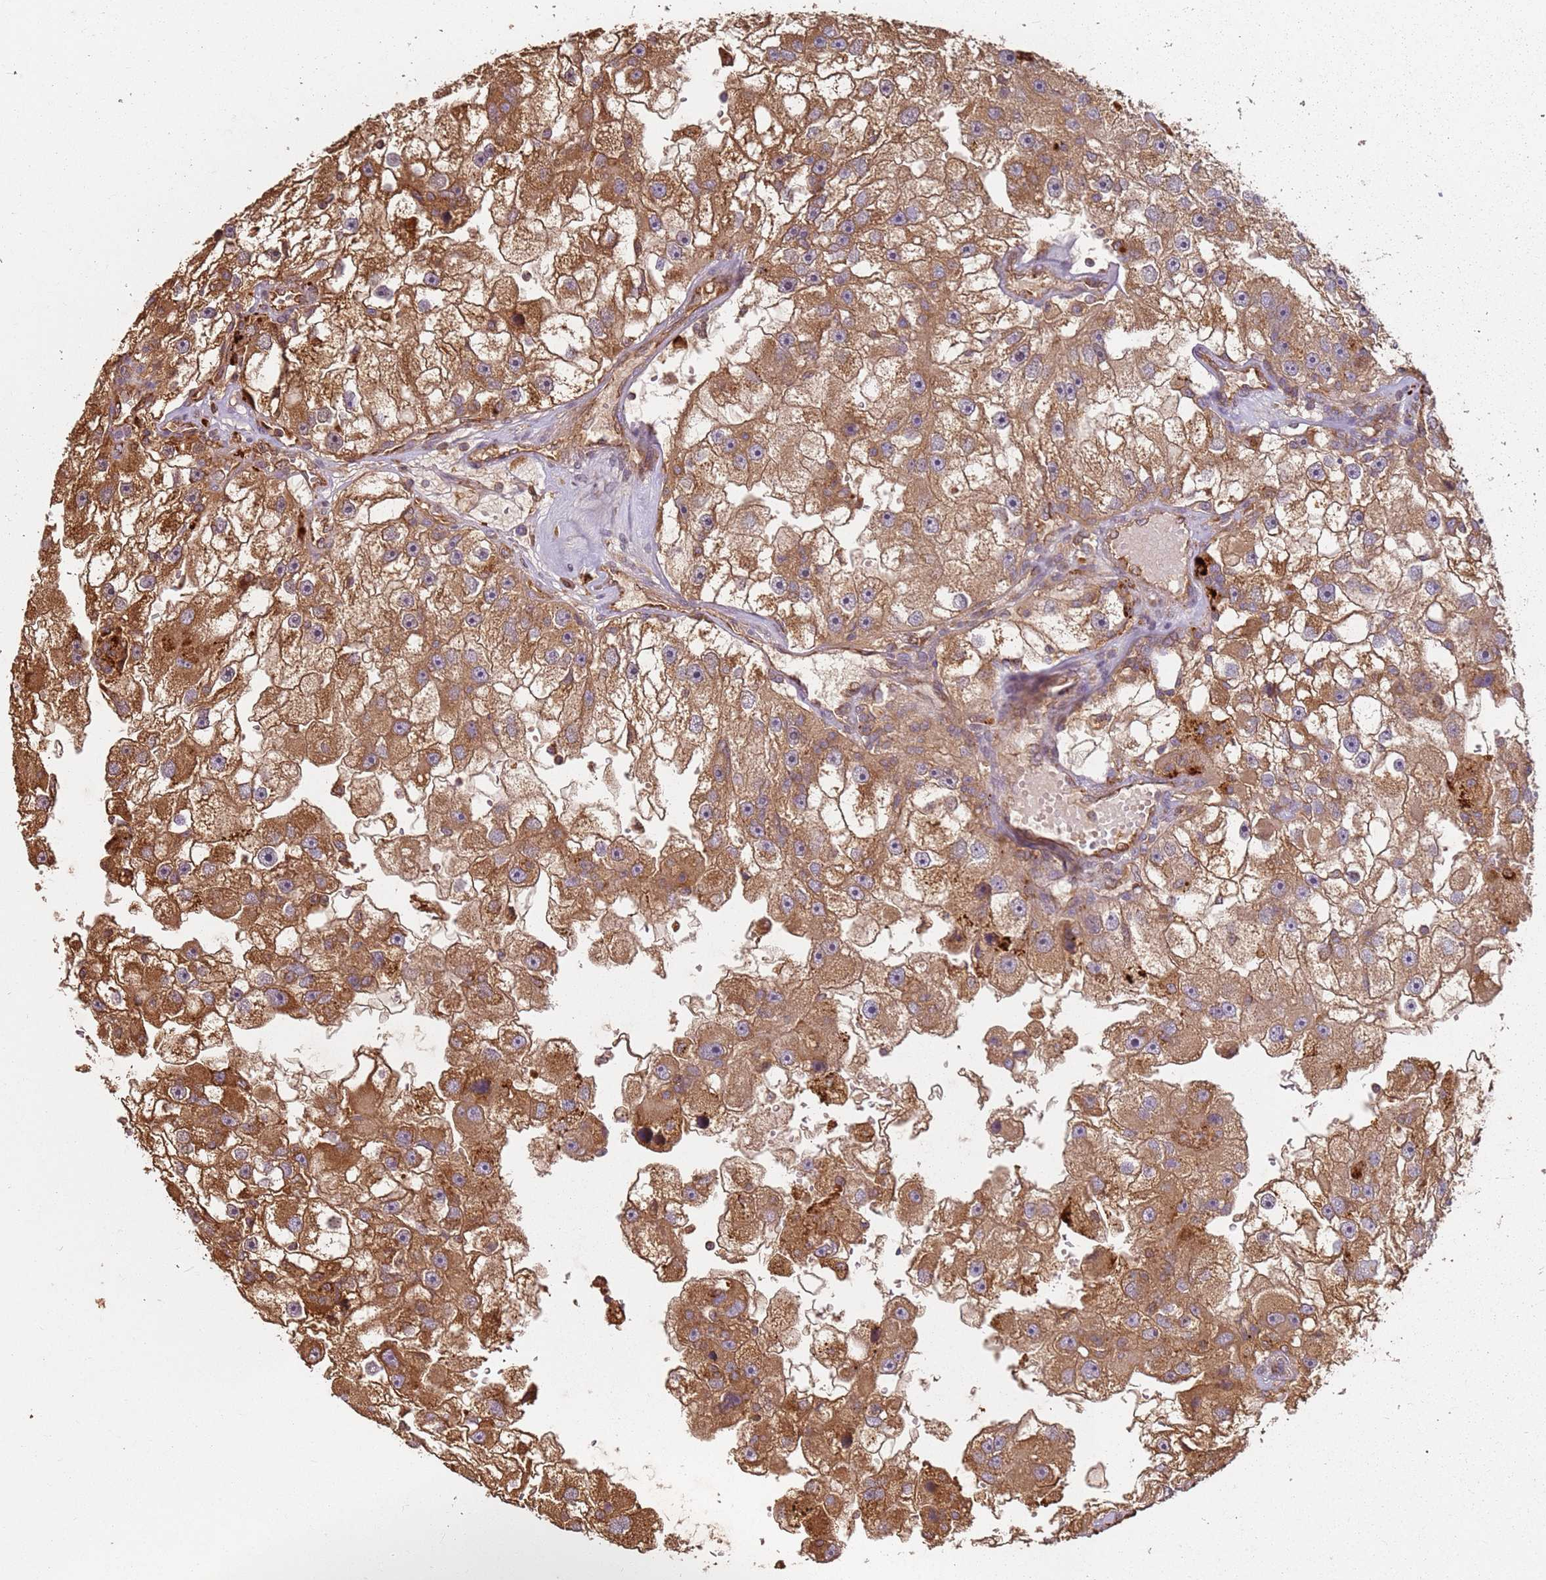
{"staining": {"intensity": "moderate", "quantity": ">75%", "location": "cytoplasmic/membranous"}, "tissue": "renal cancer", "cell_type": "Tumor cells", "image_type": "cancer", "snomed": [{"axis": "morphology", "description": "Adenocarcinoma, NOS"}, {"axis": "topography", "description": "Kidney"}], "caption": "Renal cancer (adenocarcinoma) stained for a protein (brown) shows moderate cytoplasmic/membranous positive positivity in approximately >75% of tumor cells.", "gene": "SCGB2B2", "patient": {"sex": "male", "age": 63}}